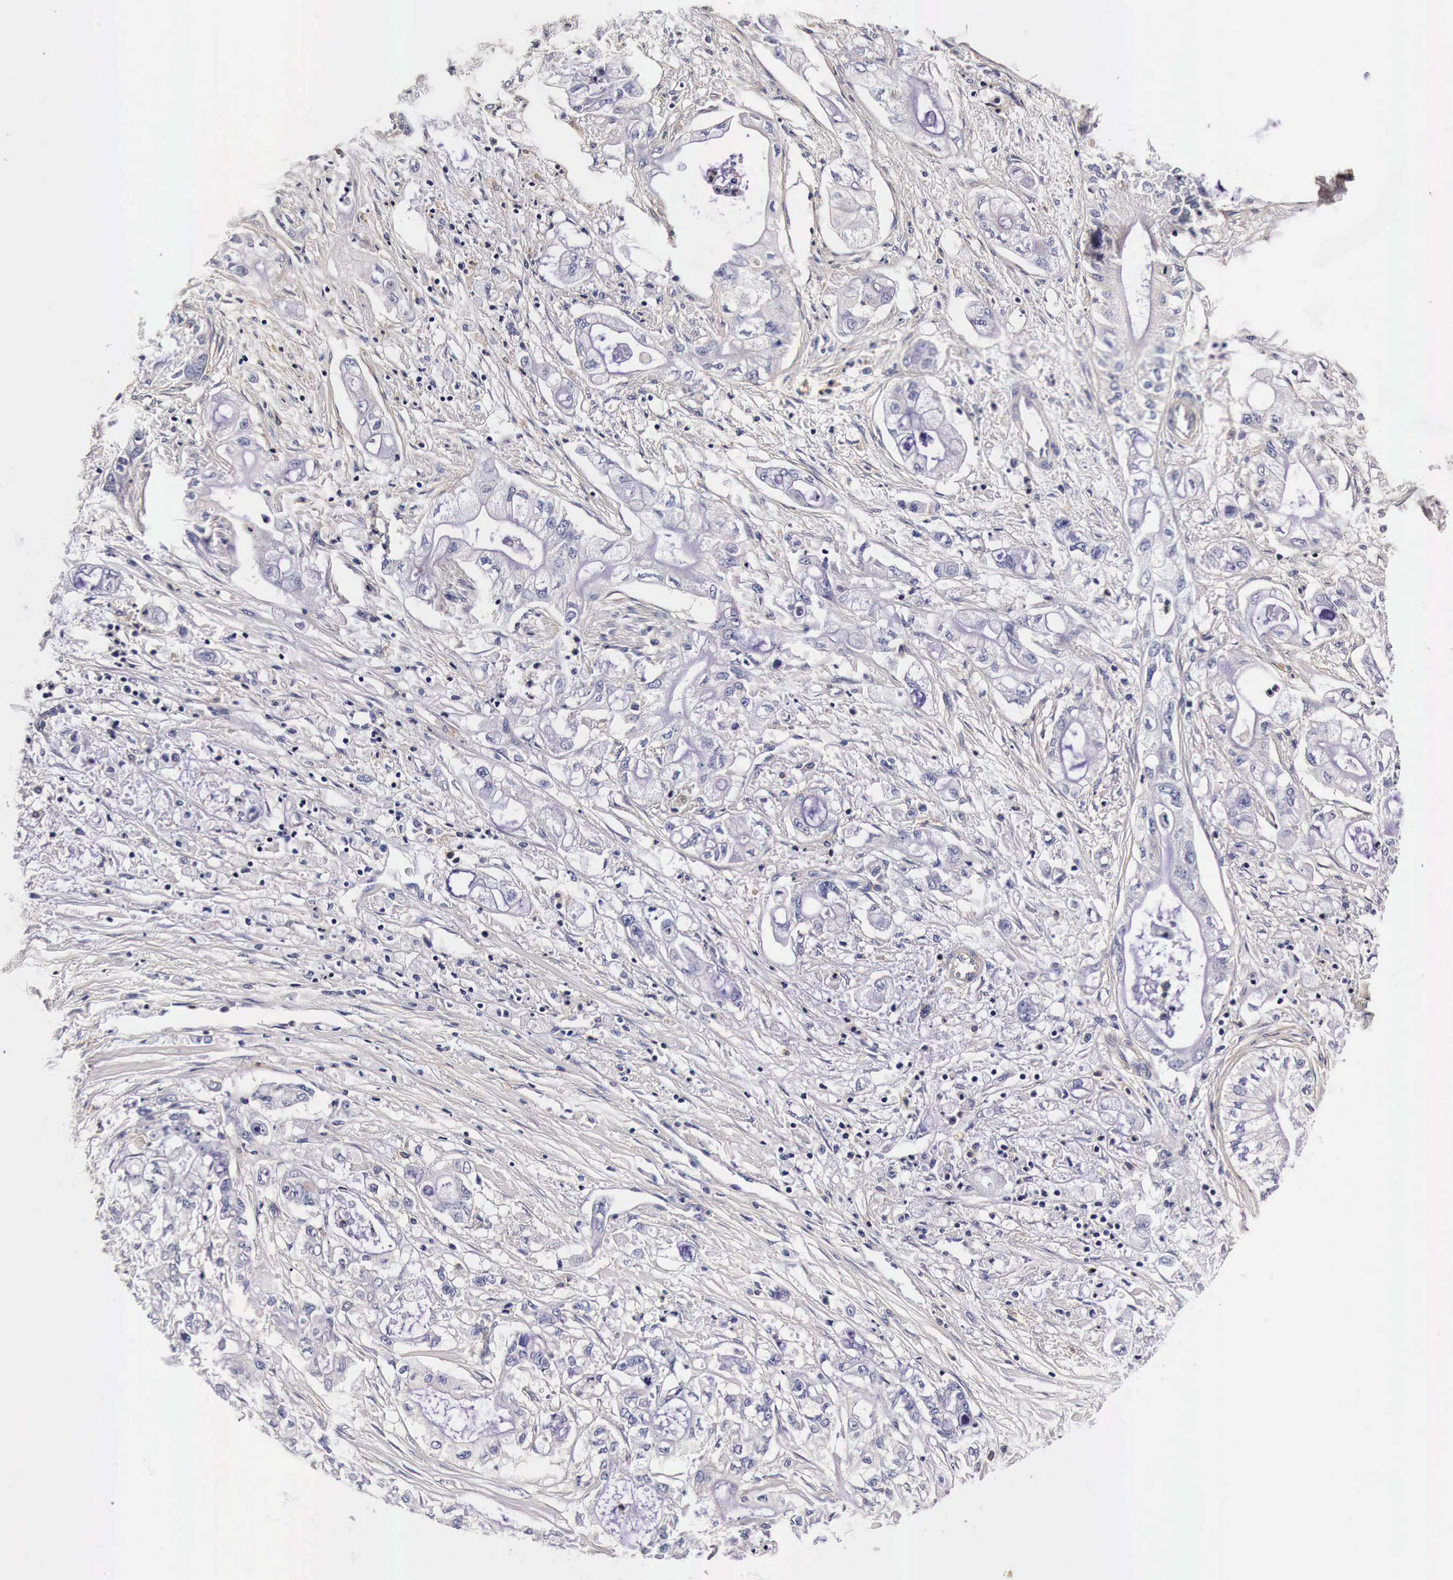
{"staining": {"intensity": "negative", "quantity": "none", "location": "none"}, "tissue": "pancreatic cancer", "cell_type": "Tumor cells", "image_type": "cancer", "snomed": [{"axis": "morphology", "description": "Adenocarcinoma, NOS"}, {"axis": "topography", "description": "Pancreas"}], "caption": "Immunohistochemistry (IHC) image of neoplastic tissue: human adenocarcinoma (pancreatic) stained with DAB demonstrates no significant protein expression in tumor cells.", "gene": "RP2", "patient": {"sex": "male", "age": 79}}